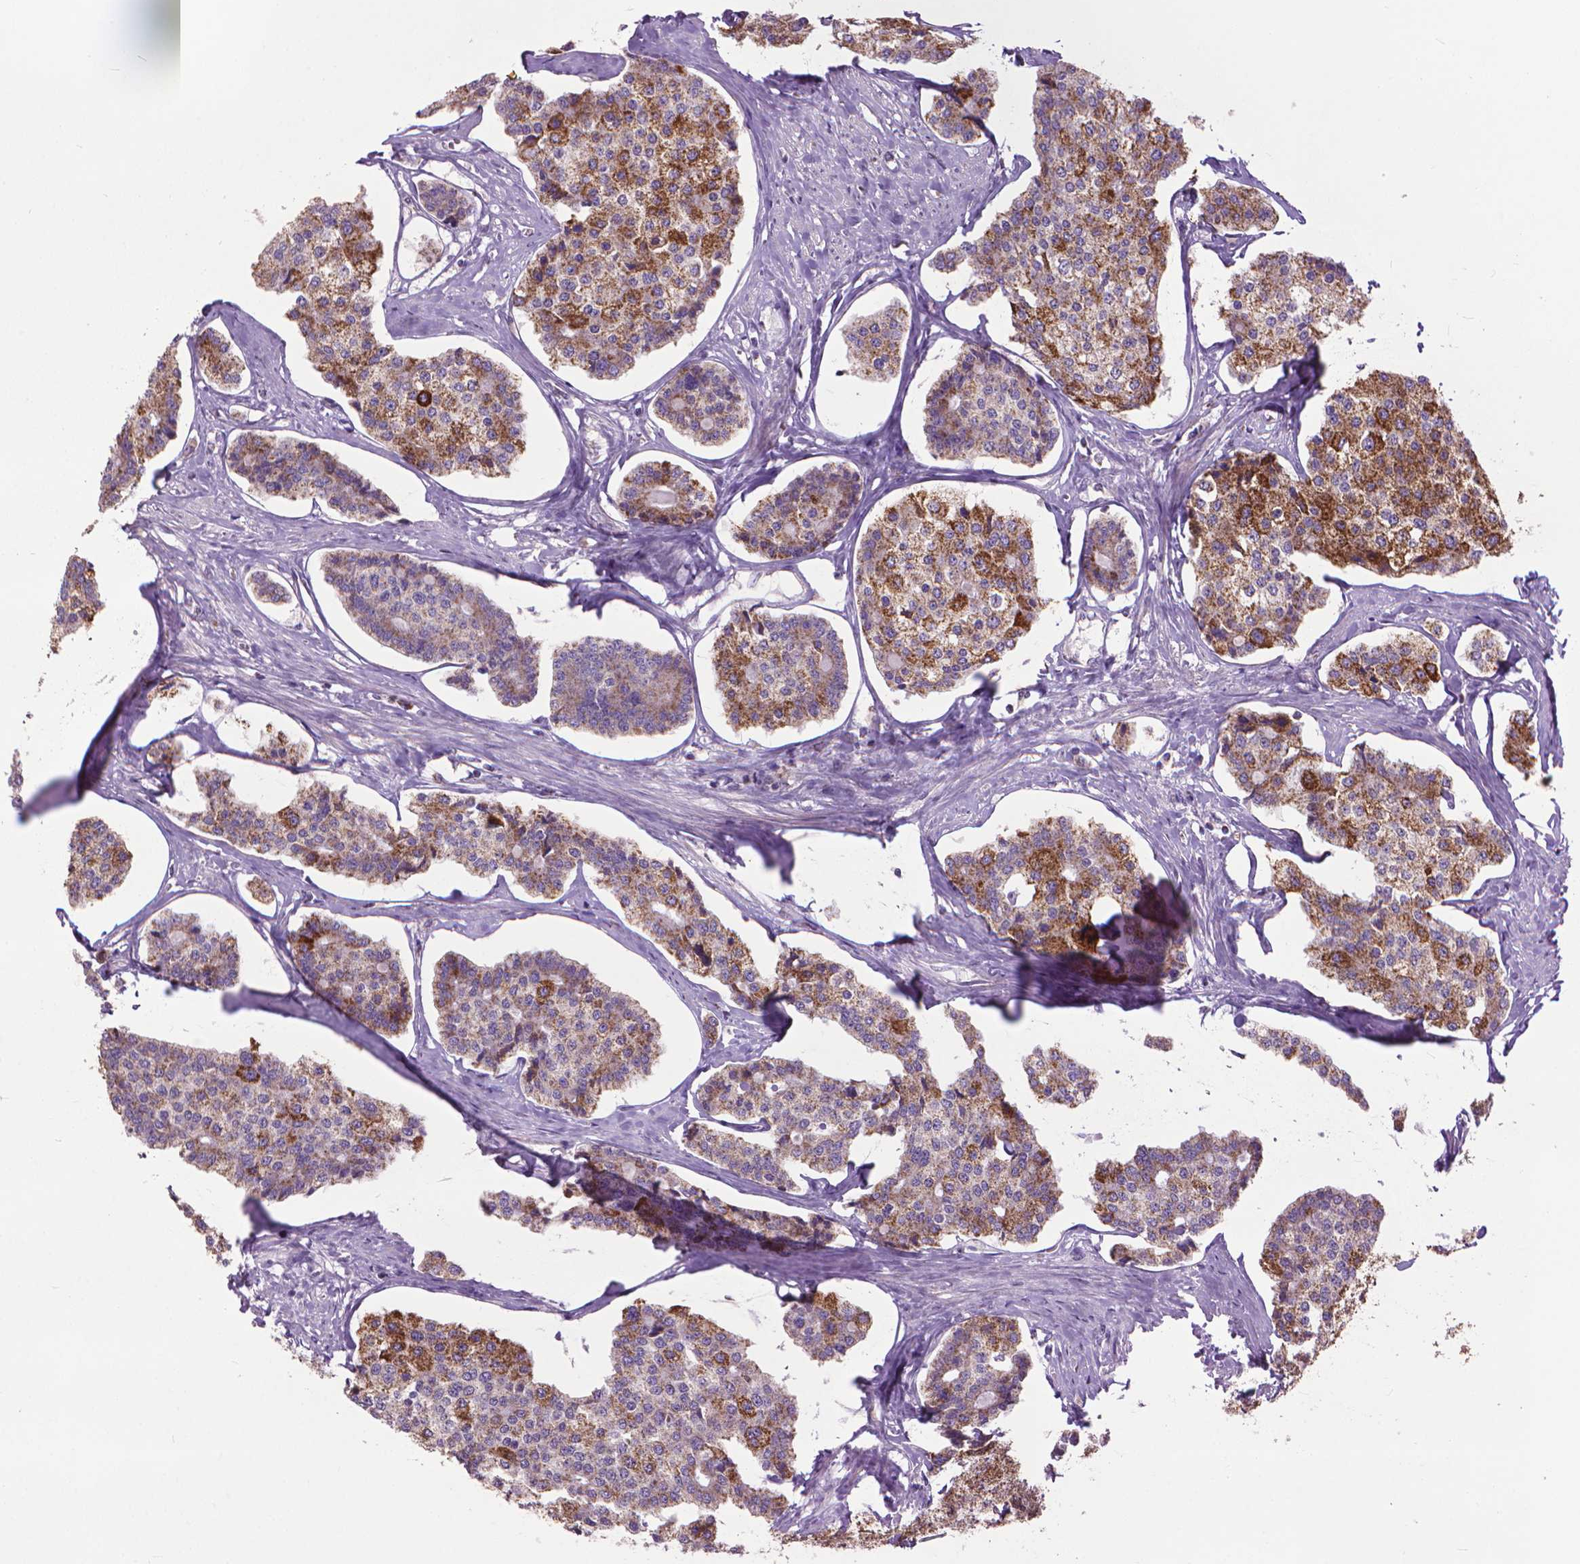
{"staining": {"intensity": "strong", "quantity": "25%-75%", "location": "cytoplasmic/membranous"}, "tissue": "carcinoid", "cell_type": "Tumor cells", "image_type": "cancer", "snomed": [{"axis": "morphology", "description": "Carcinoid, malignant, NOS"}, {"axis": "topography", "description": "Small intestine"}], "caption": "Strong cytoplasmic/membranous expression for a protein is appreciated in about 25%-75% of tumor cells of carcinoid using immunohistochemistry (IHC).", "gene": "VDAC1", "patient": {"sex": "female", "age": 65}}